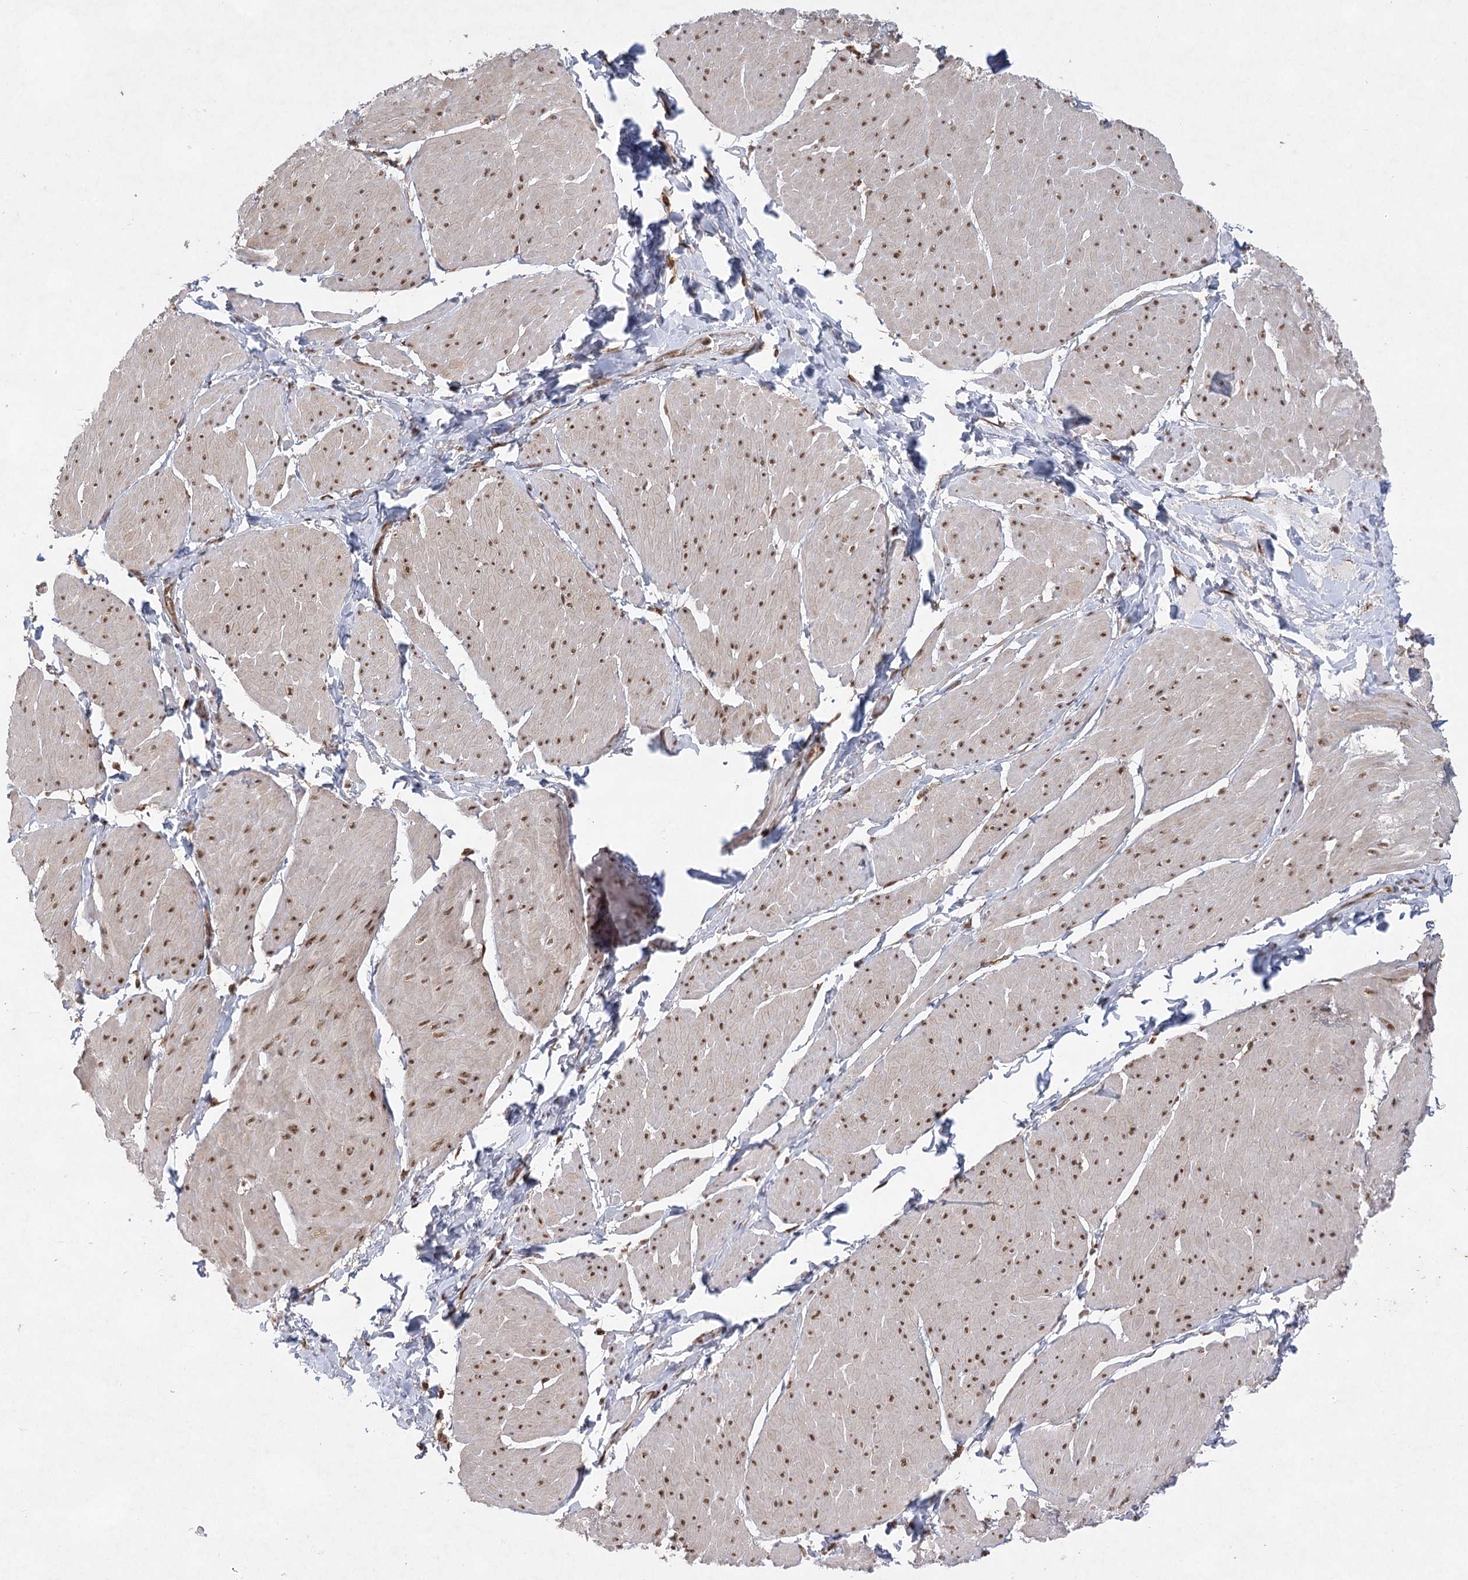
{"staining": {"intensity": "moderate", "quantity": ">75%", "location": "cytoplasmic/membranous,nuclear"}, "tissue": "smooth muscle", "cell_type": "Smooth muscle cells", "image_type": "normal", "snomed": [{"axis": "morphology", "description": "Urothelial carcinoma, High grade"}, {"axis": "topography", "description": "Urinary bladder"}], "caption": "Protein positivity by immunohistochemistry (IHC) exhibits moderate cytoplasmic/membranous,nuclear positivity in approximately >75% of smooth muscle cells in unremarkable smooth muscle. (IHC, brightfield microscopy, high magnification).", "gene": "ZCCHC8", "patient": {"sex": "male", "age": 46}}